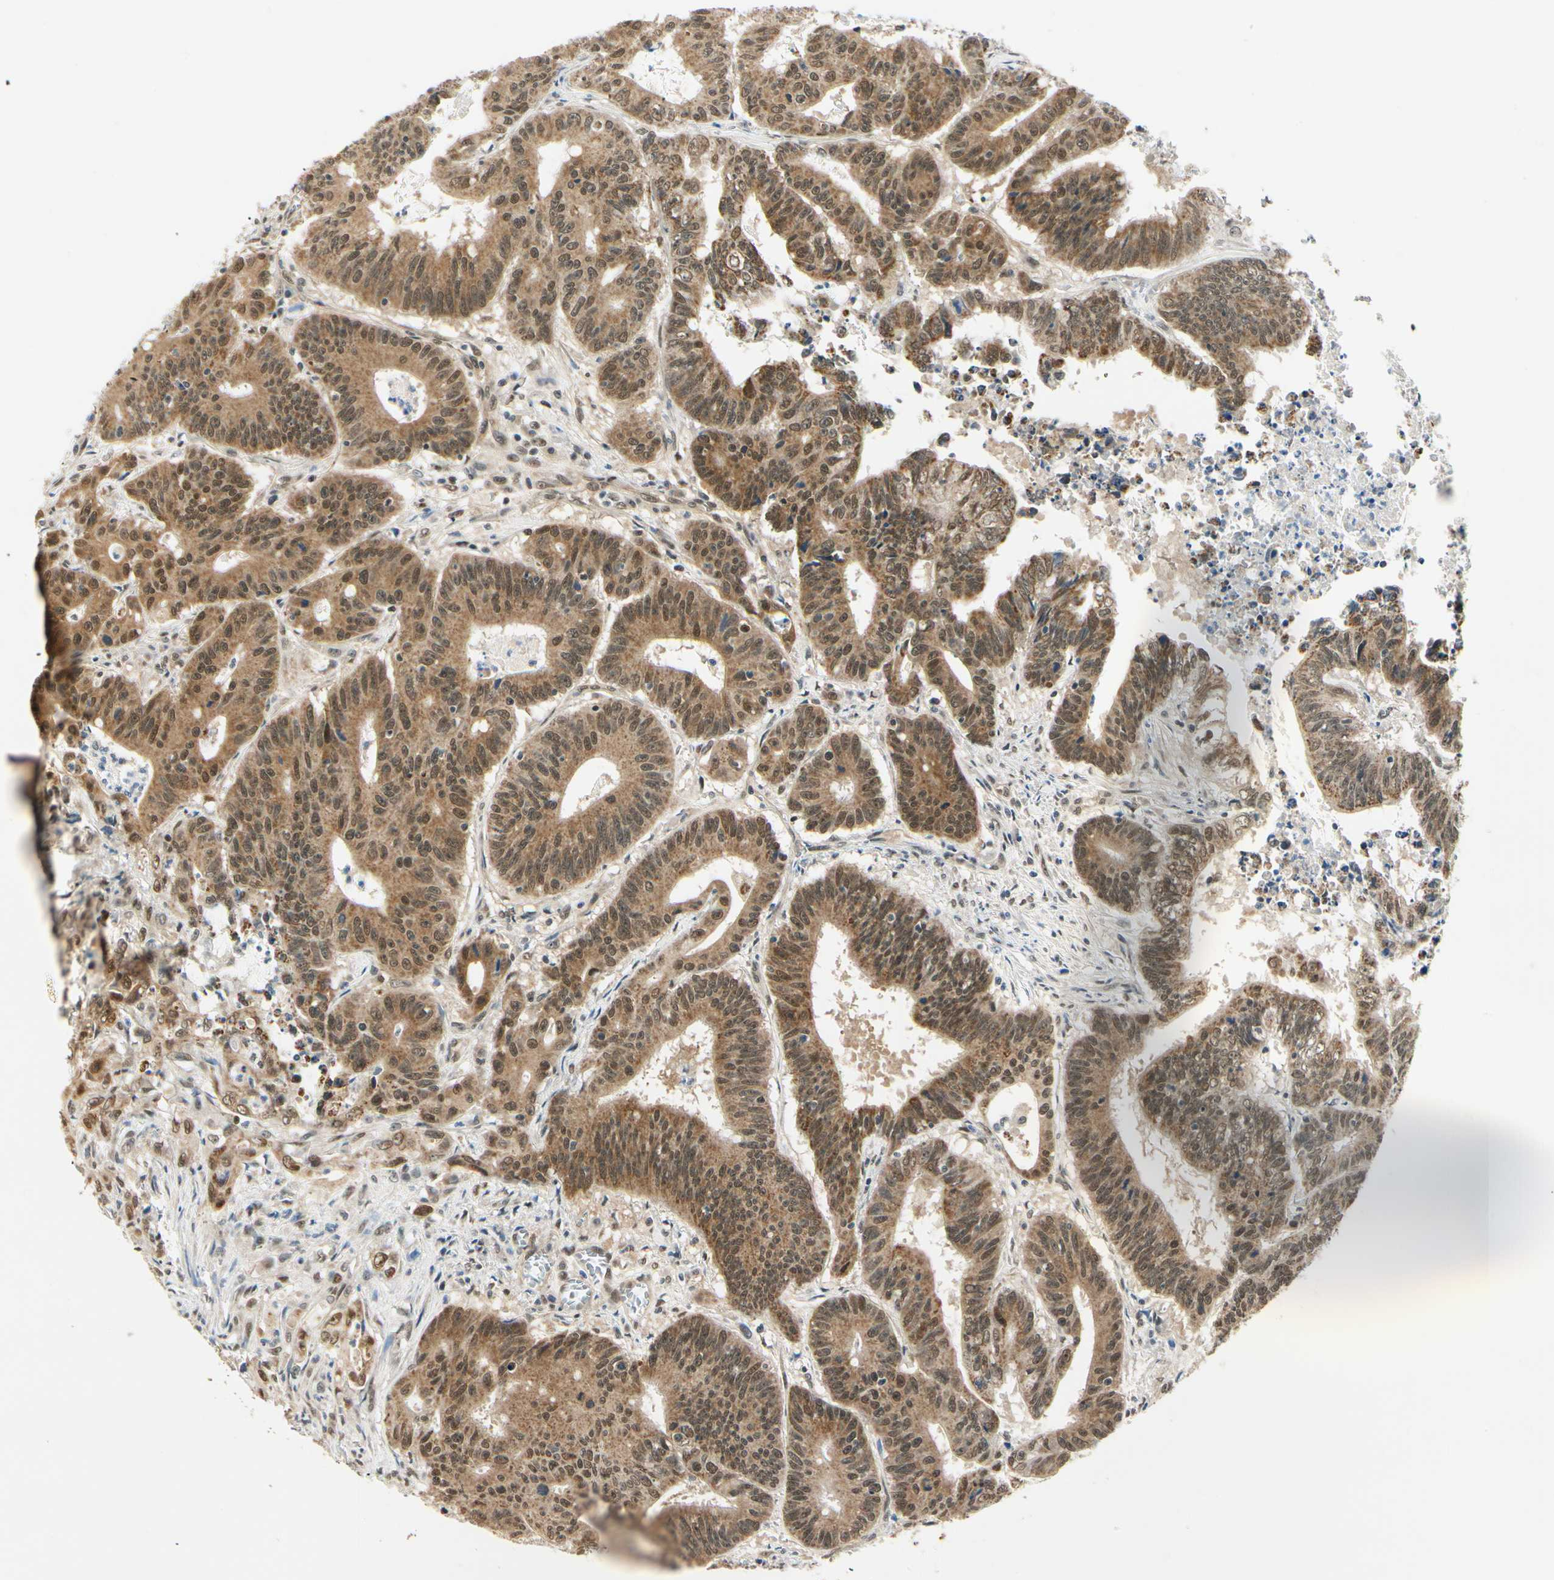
{"staining": {"intensity": "strong", "quantity": ">75%", "location": "cytoplasmic/membranous"}, "tissue": "colorectal cancer", "cell_type": "Tumor cells", "image_type": "cancer", "snomed": [{"axis": "morphology", "description": "Adenocarcinoma, NOS"}, {"axis": "topography", "description": "Colon"}], "caption": "Colorectal adenocarcinoma tissue reveals strong cytoplasmic/membranous positivity in approximately >75% of tumor cells, visualized by immunohistochemistry.", "gene": "PDK2", "patient": {"sex": "male", "age": 45}}